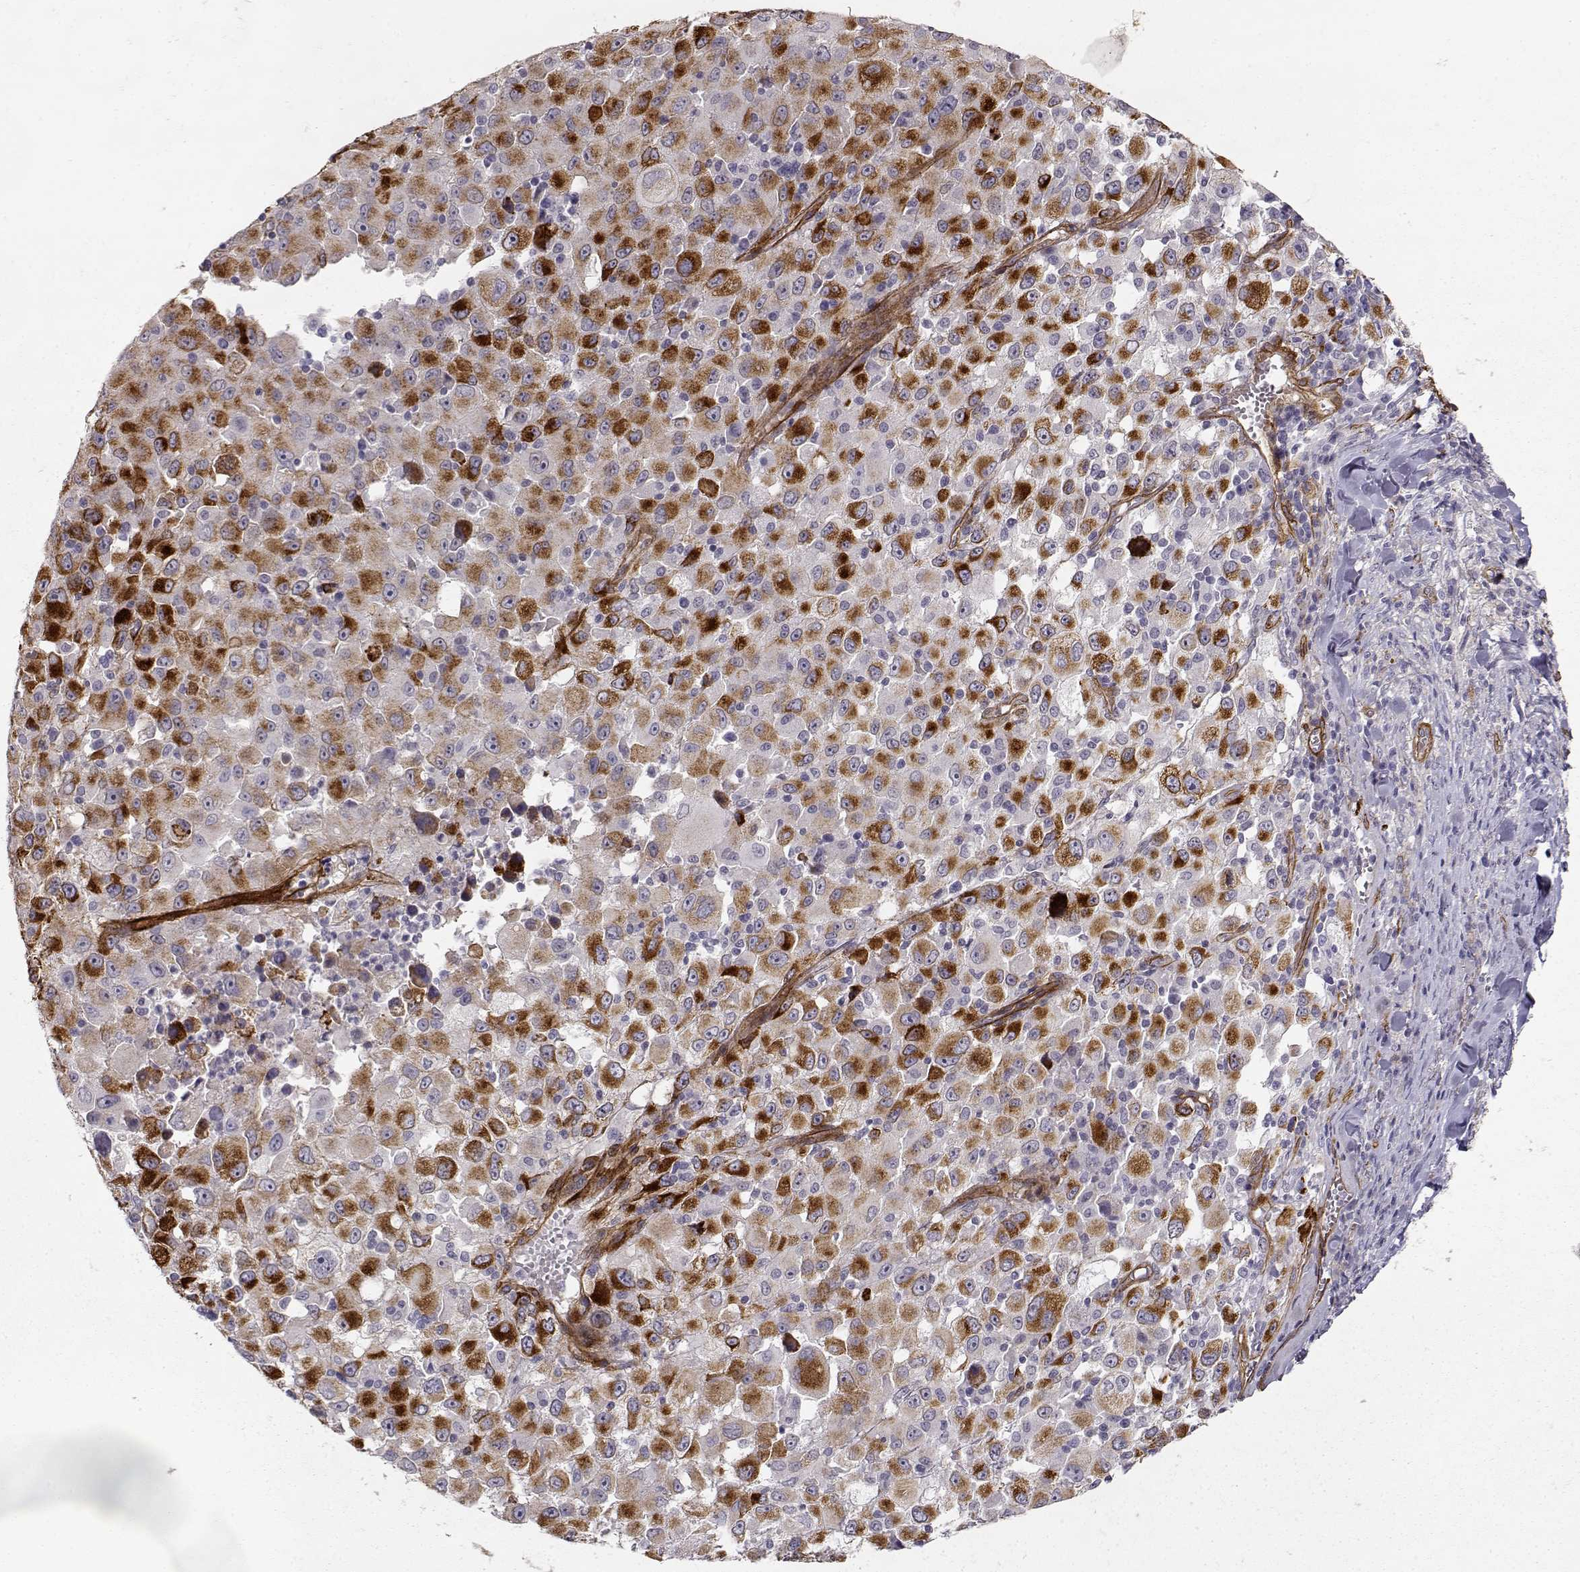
{"staining": {"intensity": "moderate", "quantity": "<25%", "location": "cytoplasmic/membranous"}, "tissue": "melanoma", "cell_type": "Tumor cells", "image_type": "cancer", "snomed": [{"axis": "morphology", "description": "Malignant melanoma, Metastatic site"}, {"axis": "topography", "description": "Soft tissue"}], "caption": "Brown immunohistochemical staining in malignant melanoma (metastatic site) displays moderate cytoplasmic/membranous expression in approximately <25% of tumor cells. (IHC, brightfield microscopy, high magnification).", "gene": "LAMC1", "patient": {"sex": "male", "age": 50}}